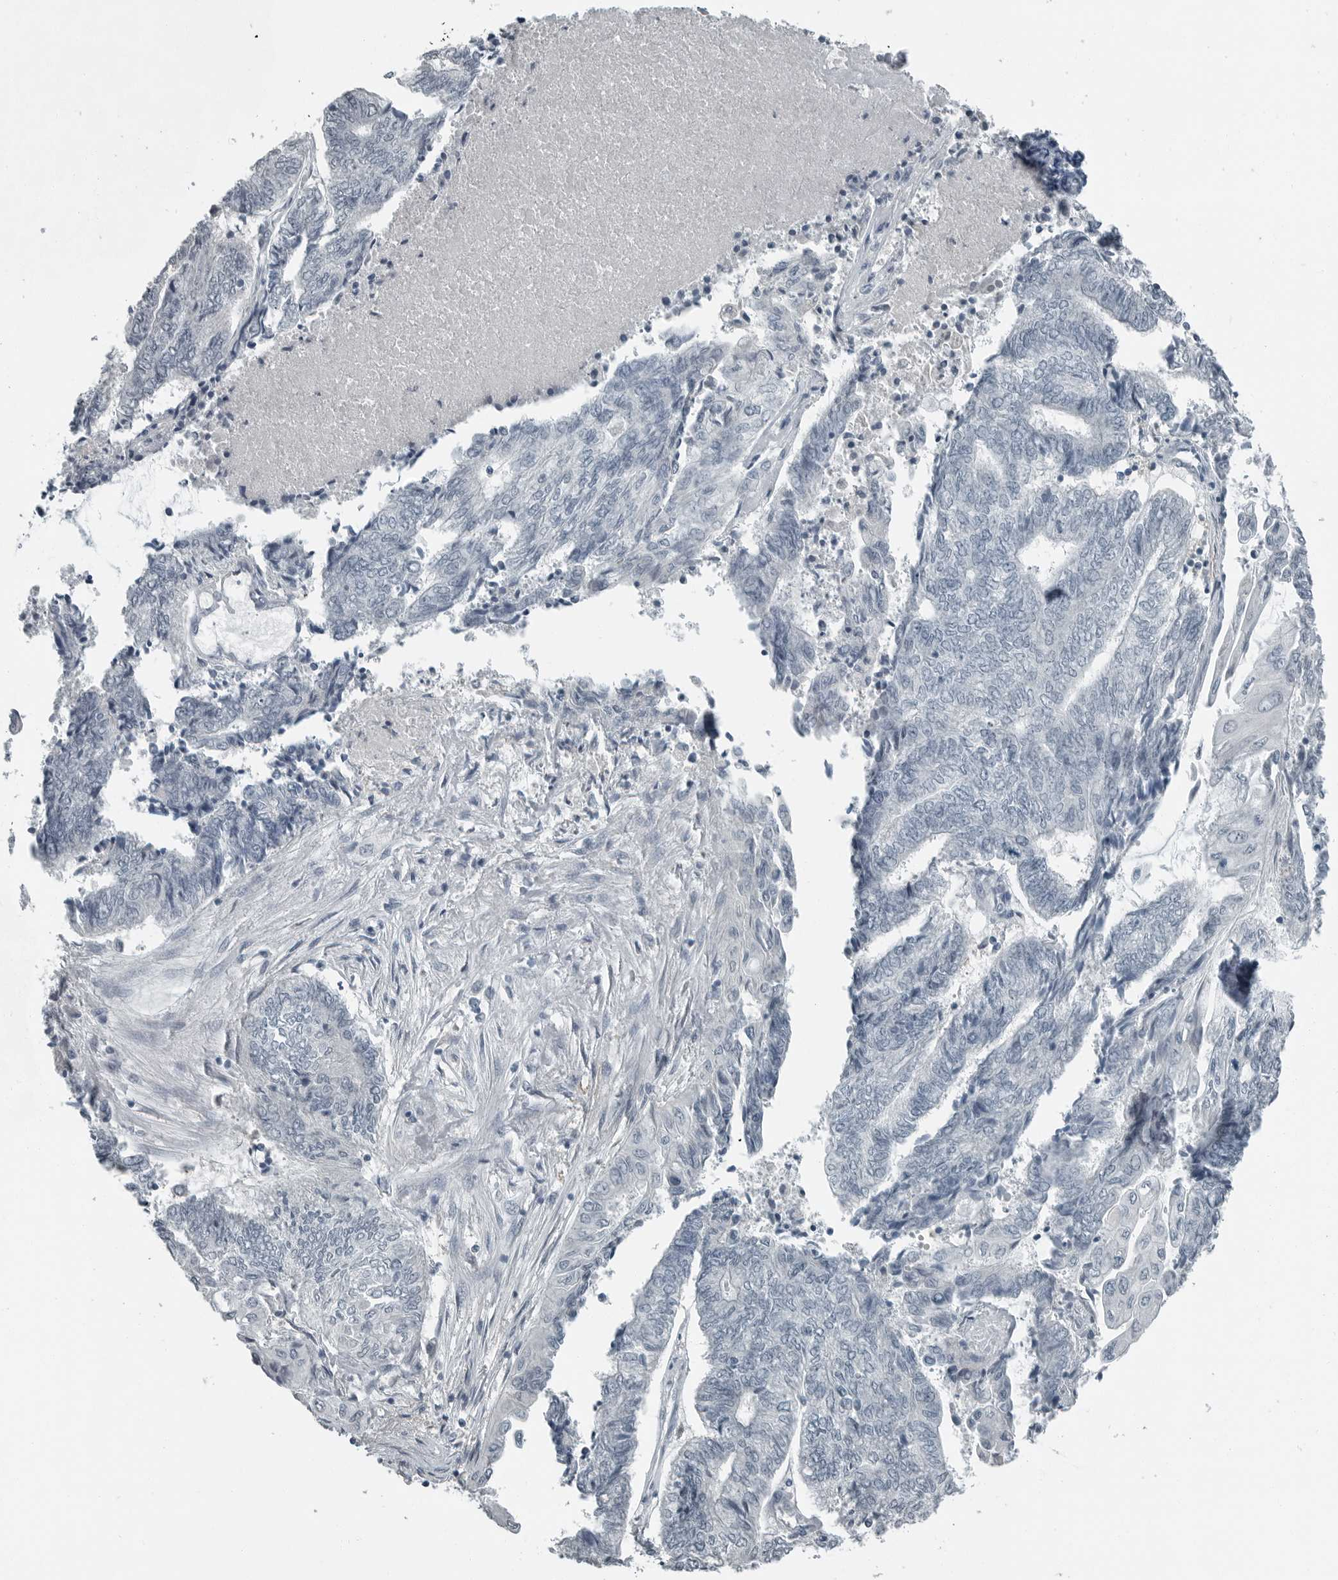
{"staining": {"intensity": "negative", "quantity": "none", "location": "none"}, "tissue": "endometrial cancer", "cell_type": "Tumor cells", "image_type": "cancer", "snomed": [{"axis": "morphology", "description": "Adenocarcinoma, NOS"}, {"axis": "topography", "description": "Uterus"}, {"axis": "topography", "description": "Endometrium"}], "caption": "Tumor cells are negative for brown protein staining in endometrial cancer. Nuclei are stained in blue.", "gene": "KYAT1", "patient": {"sex": "female", "age": 70}}